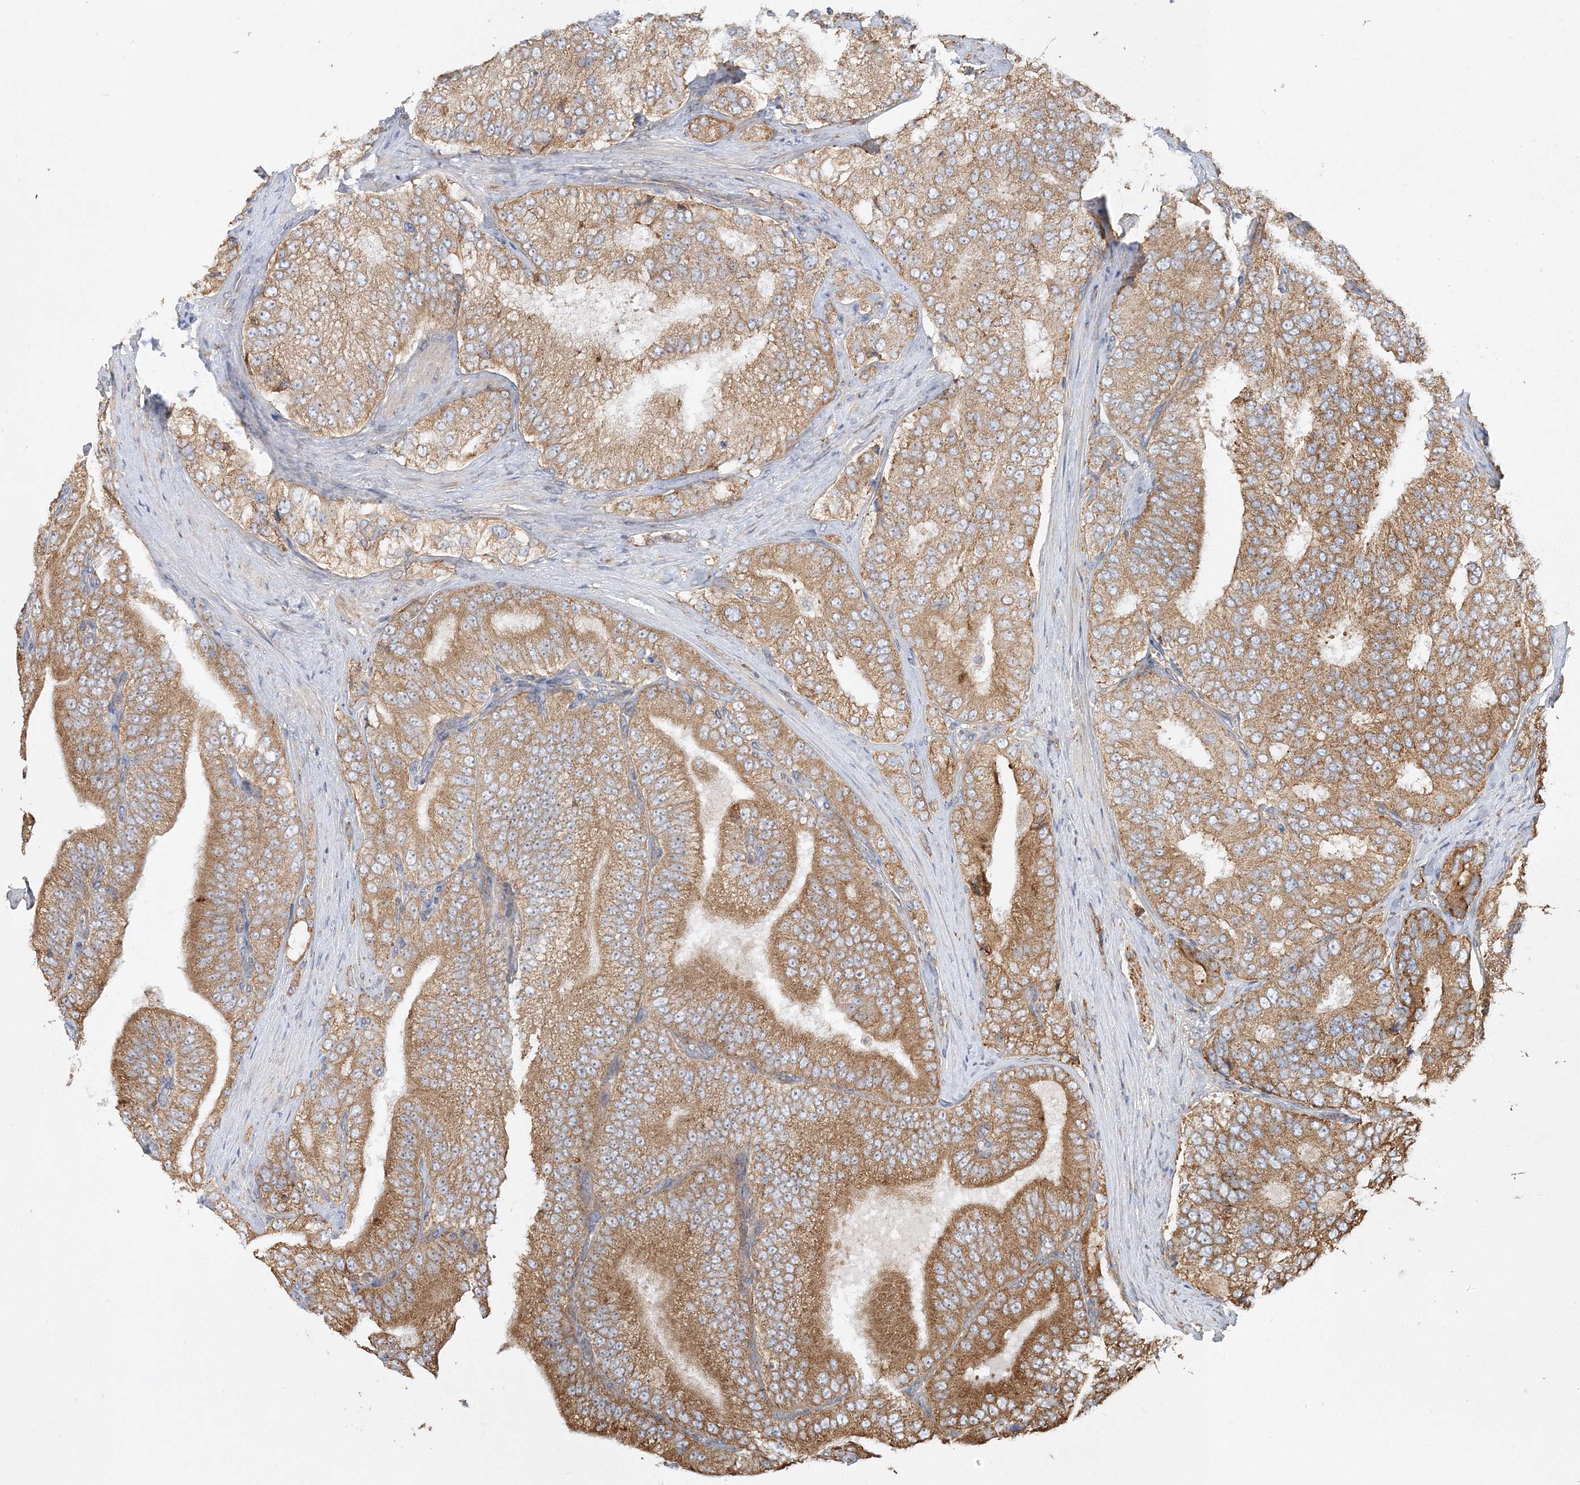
{"staining": {"intensity": "moderate", "quantity": ">75%", "location": "cytoplasmic/membranous"}, "tissue": "prostate cancer", "cell_type": "Tumor cells", "image_type": "cancer", "snomed": [{"axis": "morphology", "description": "Adenocarcinoma, High grade"}, {"axis": "topography", "description": "Prostate"}], "caption": "DAB immunohistochemical staining of human high-grade adenocarcinoma (prostate) displays moderate cytoplasmic/membranous protein staining in about >75% of tumor cells.", "gene": "ZFYVE16", "patient": {"sex": "male", "age": 58}}